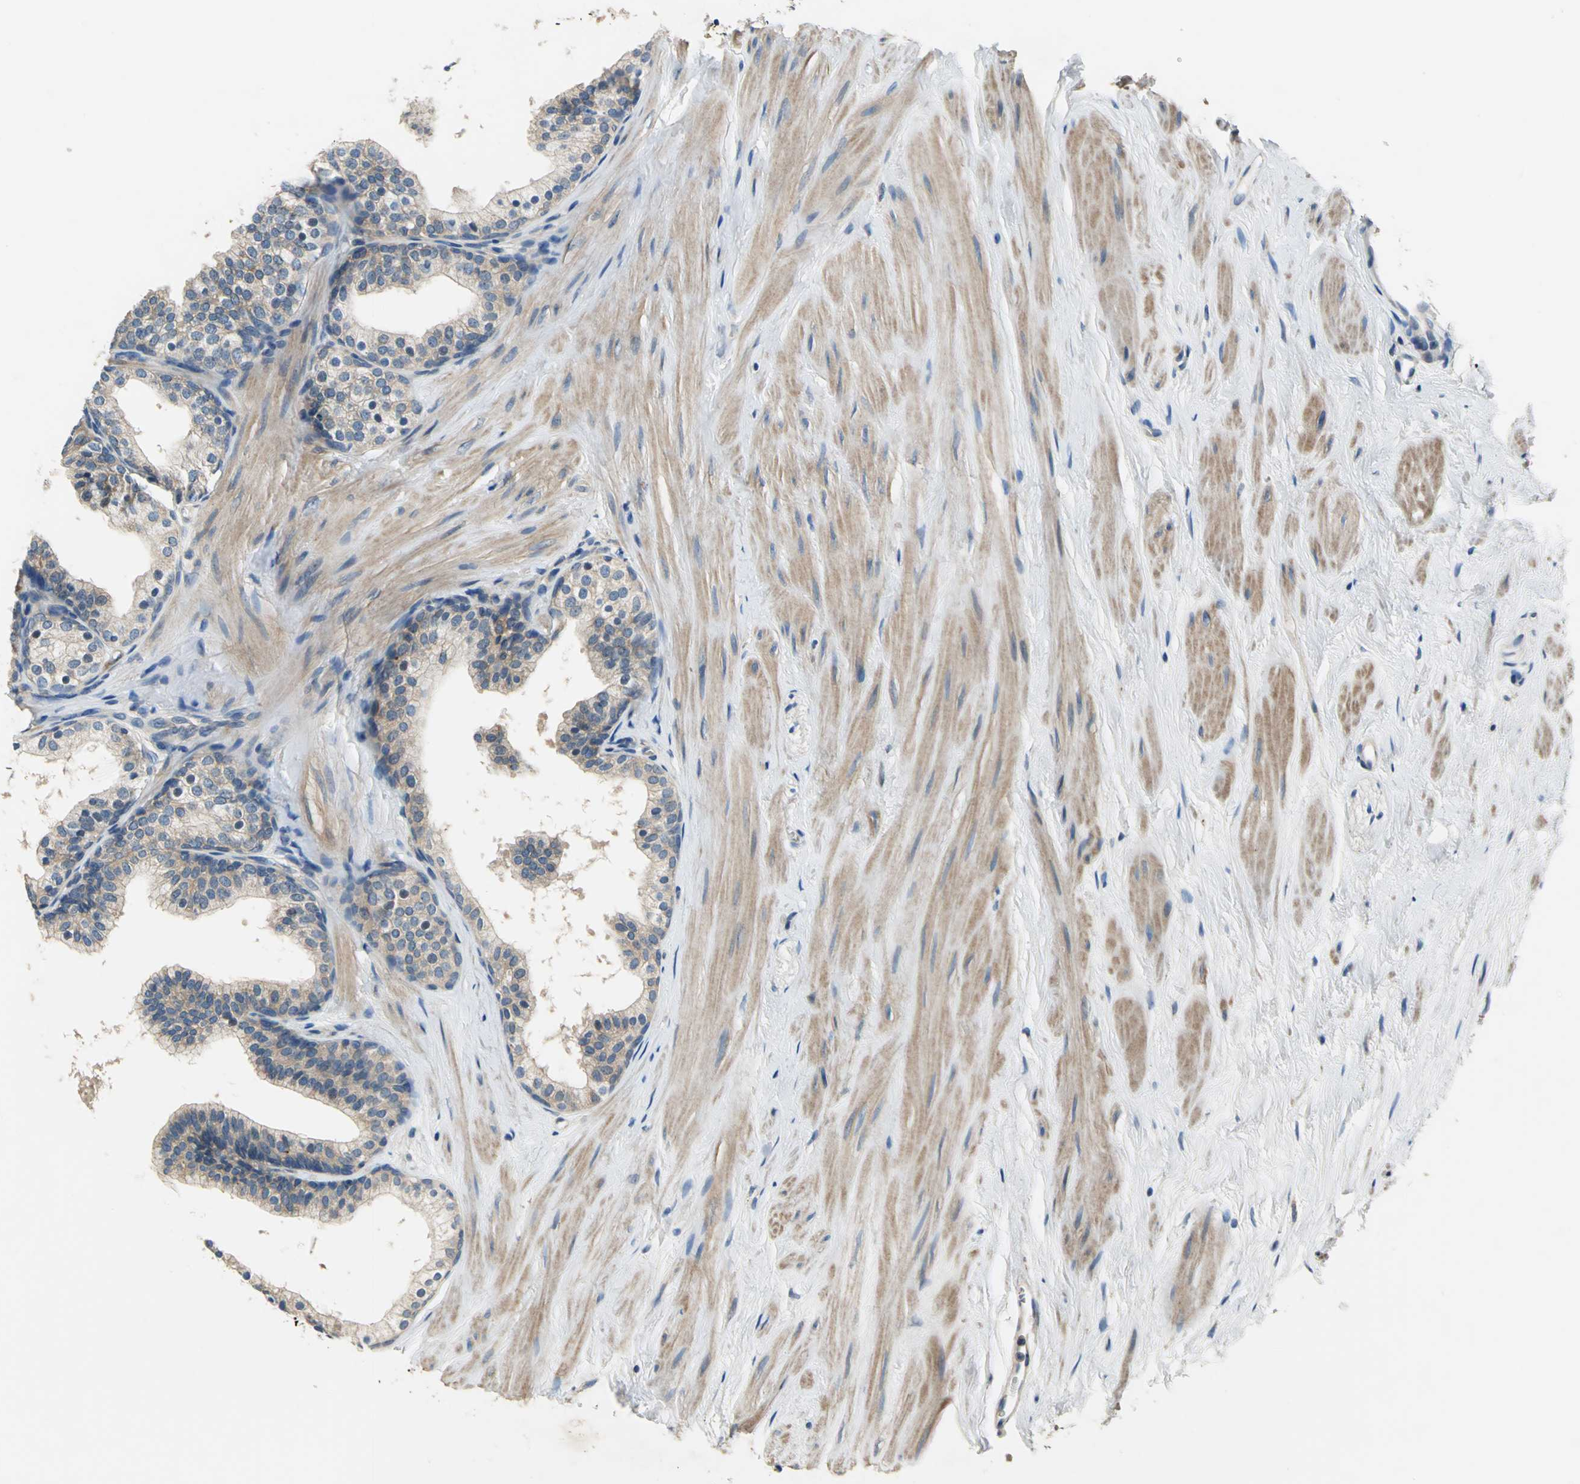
{"staining": {"intensity": "weak", "quantity": "25%-75%", "location": "cytoplasmic/membranous"}, "tissue": "prostate", "cell_type": "Glandular cells", "image_type": "normal", "snomed": [{"axis": "morphology", "description": "Normal tissue, NOS"}, {"axis": "topography", "description": "Prostate"}], "caption": "Human prostate stained with a brown dye shows weak cytoplasmic/membranous positive positivity in approximately 25%-75% of glandular cells.", "gene": "DDX3X", "patient": {"sex": "male", "age": 60}}